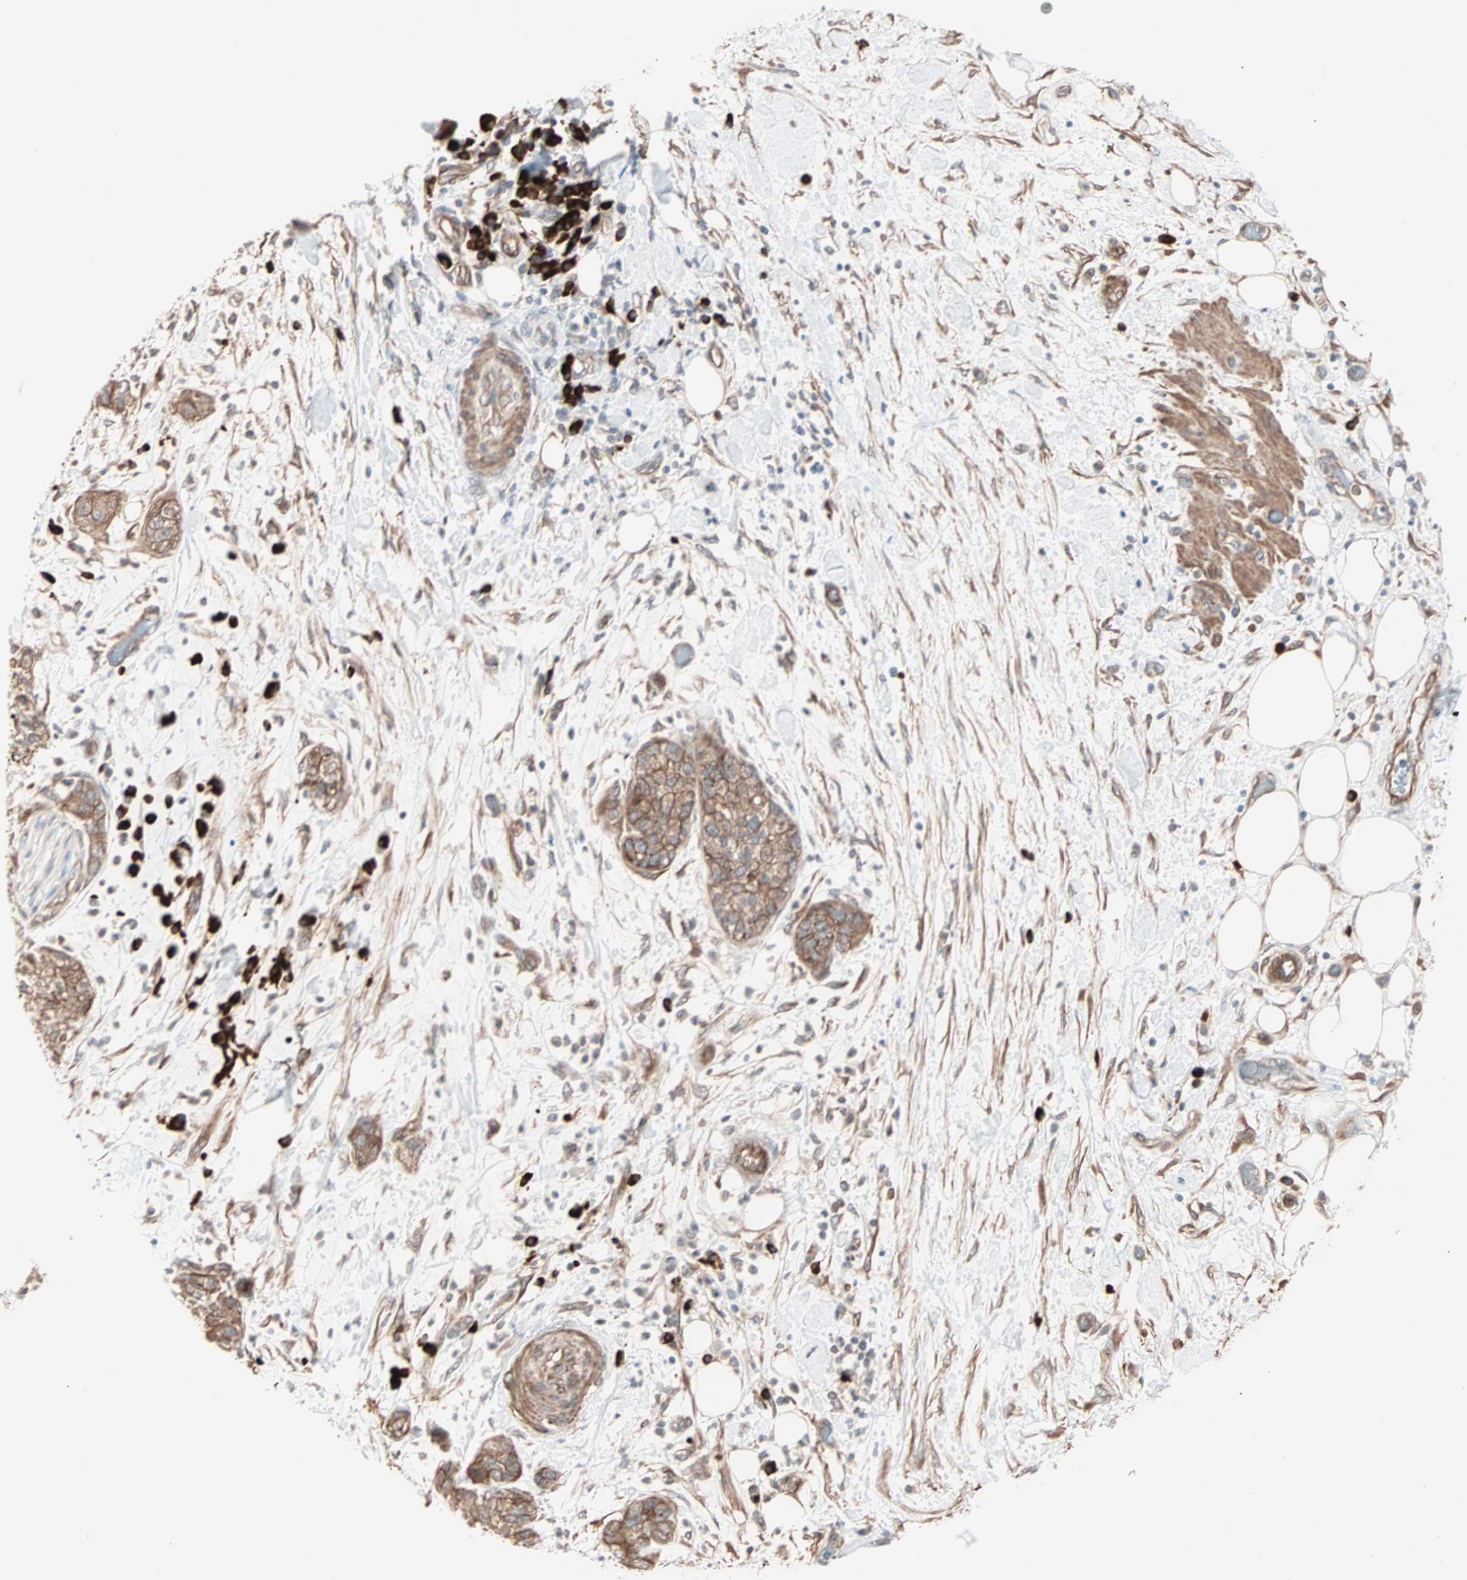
{"staining": {"intensity": "moderate", "quantity": ">75%", "location": "cytoplasmic/membranous"}, "tissue": "pancreatic cancer", "cell_type": "Tumor cells", "image_type": "cancer", "snomed": [{"axis": "morphology", "description": "Adenocarcinoma, NOS"}, {"axis": "topography", "description": "Pancreas"}], "caption": "Immunohistochemistry photomicrograph of neoplastic tissue: human pancreatic cancer (adenocarcinoma) stained using immunohistochemistry displays medium levels of moderate protein expression localized specifically in the cytoplasmic/membranous of tumor cells, appearing as a cytoplasmic/membranous brown color.", "gene": "ALG5", "patient": {"sex": "female", "age": 78}}